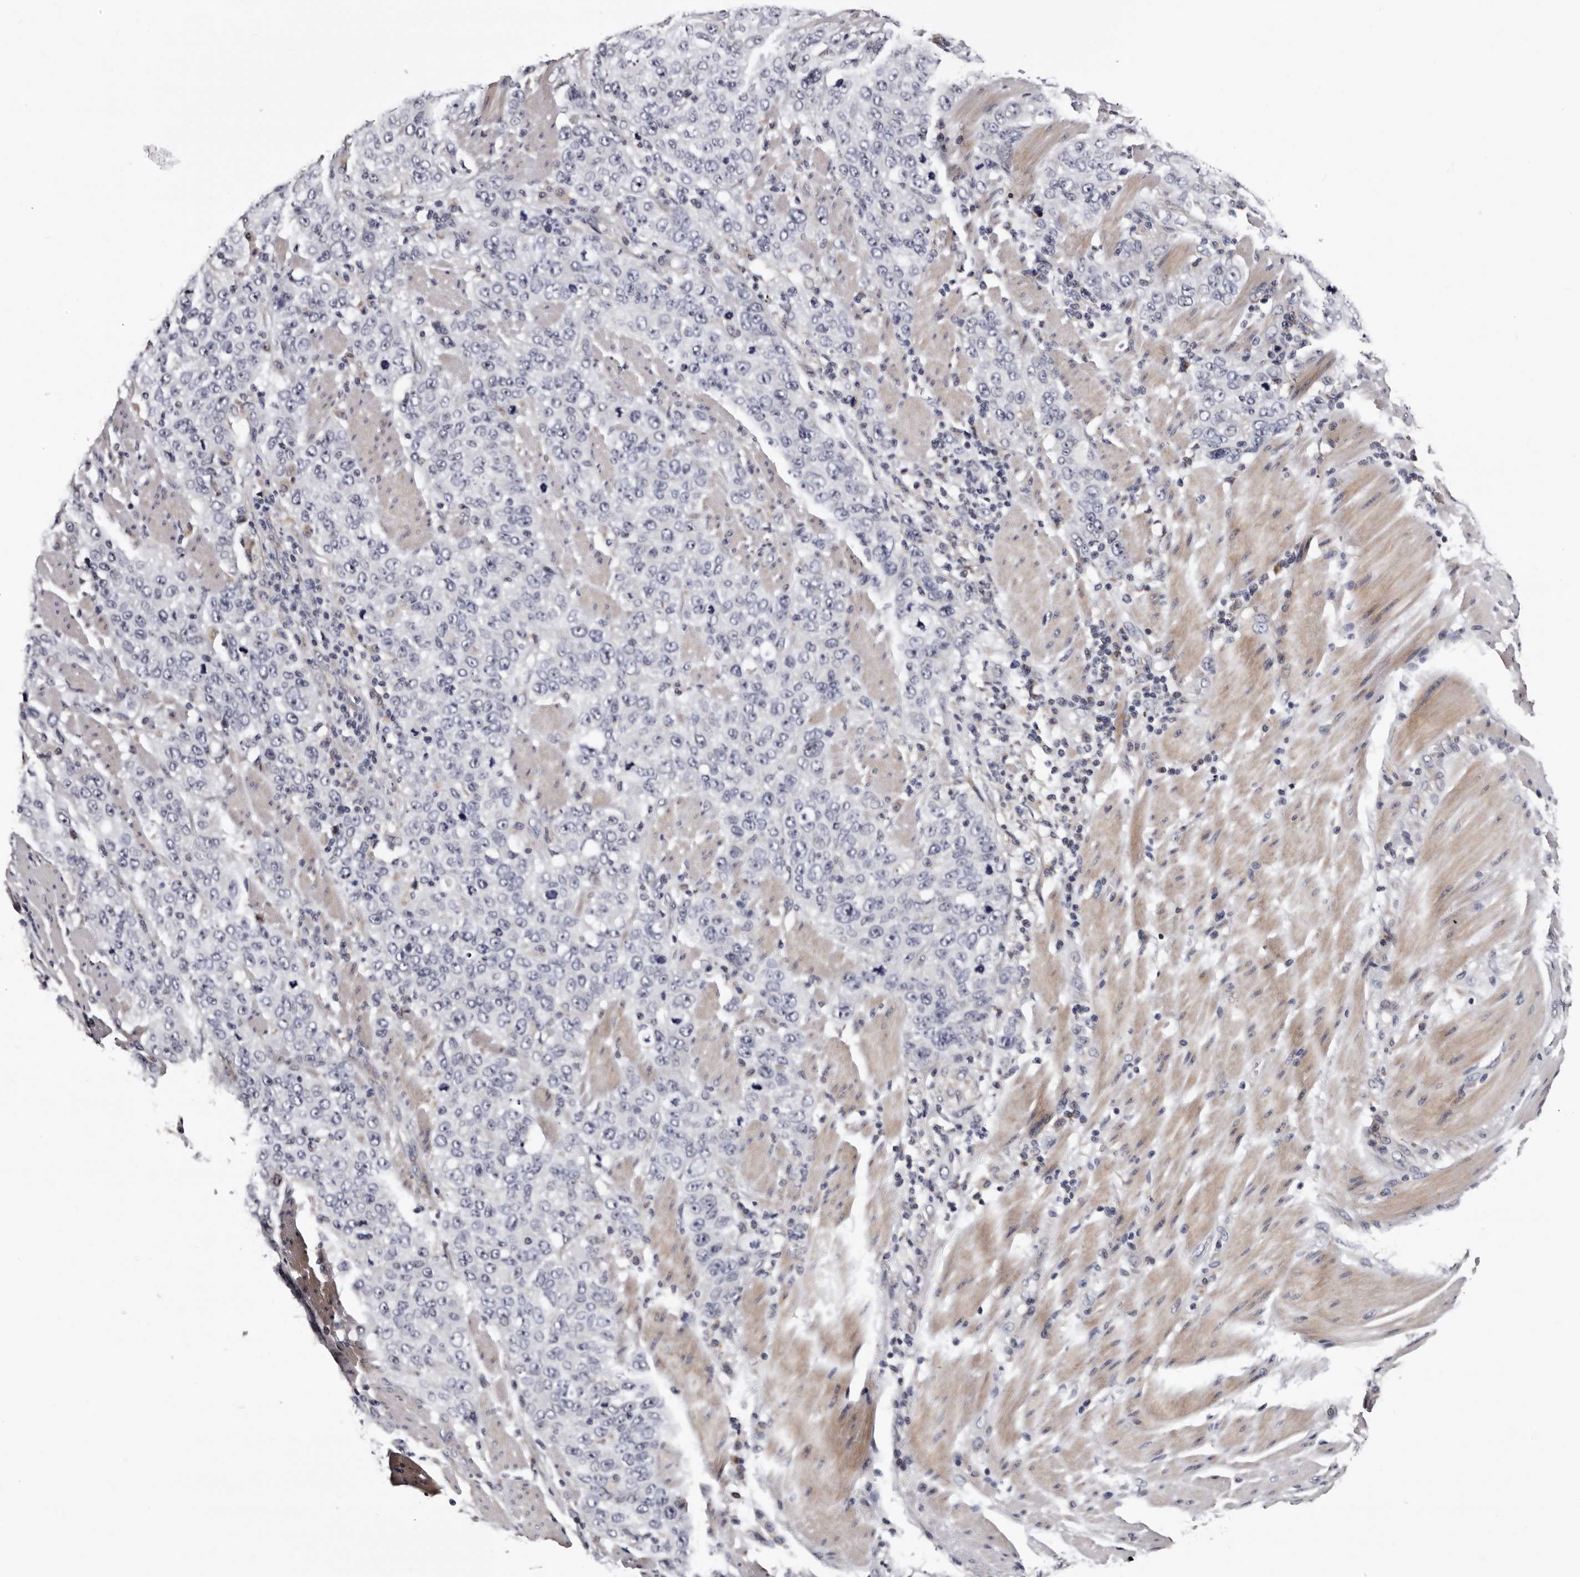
{"staining": {"intensity": "negative", "quantity": "none", "location": "none"}, "tissue": "stomach cancer", "cell_type": "Tumor cells", "image_type": "cancer", "snomed": [{"axis": "morphology", "description": "Adenocarcinoma, NOS"}, {"axis": "topography", "description": "Stomach"}], "caption": "Tumor cells show no significant expression in adenocarcinoma (stomach).", "gene": "TAF4B", "patient": {"sex": "male", "age": 48}}